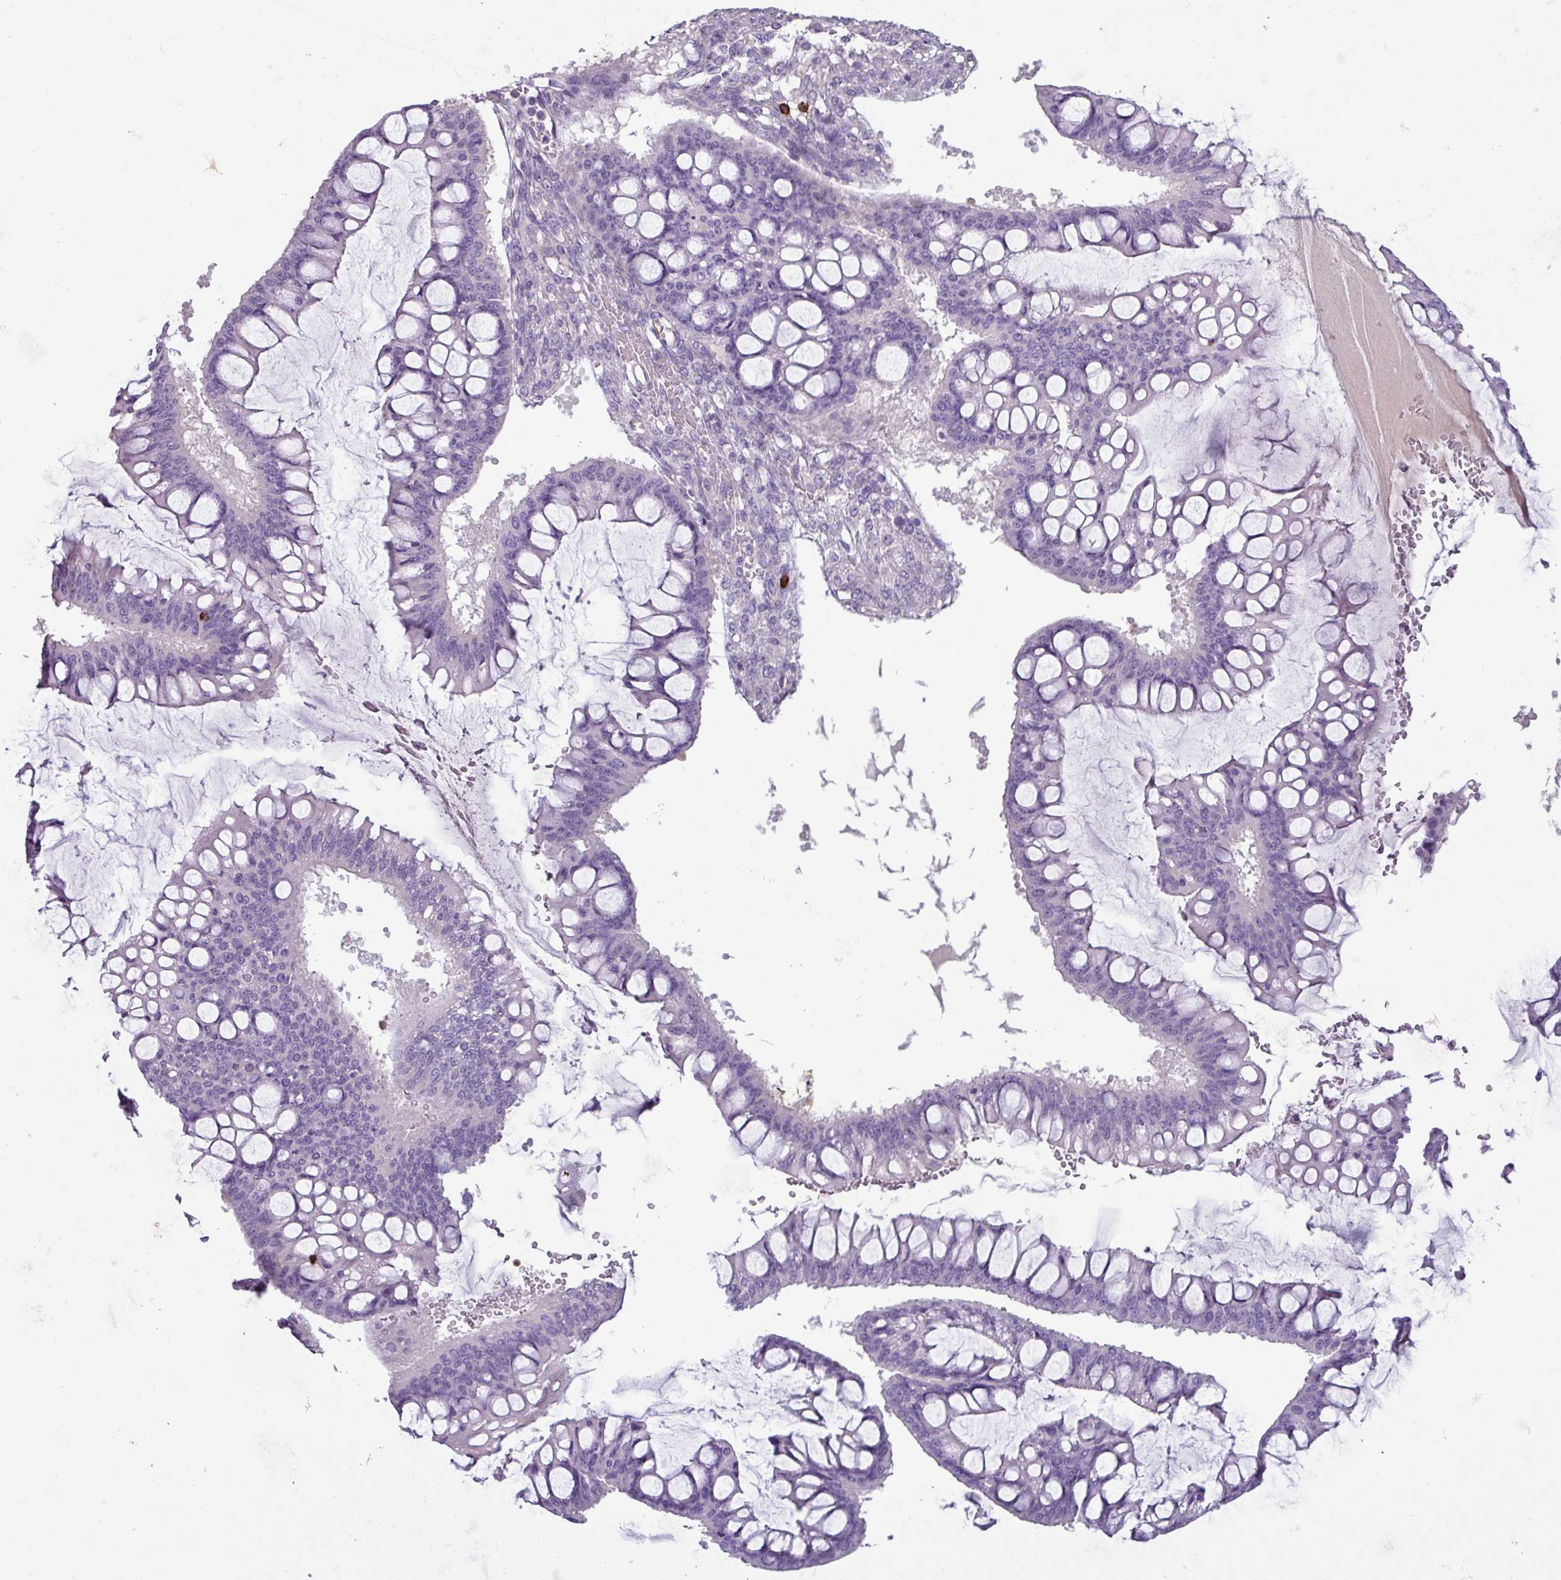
{"staining": {"intensity": "negative", "quantity": "none", "location": "none"}, "tissue": "ovarian cancer", "cell_type": "Tumor cells", "image_type": "cancer", "snomed": [{"axis": "morphology", "description": "Cystadenocarcinoma, mucinous, NOS"}, {"axis": "topography", "description": "Ovary"}], "caption": "High magnification brightfield microscopy of ovarian cancer stained with DAB (3,3'-diaminobenzidine) (brown) and counterstained with hematoxylin (blue): tumor cells show no significant expression. (IHC, brightfield microscopy, high magnification).", "gene": "CD8A", "patient": {"sex": "female", "age": 73}}